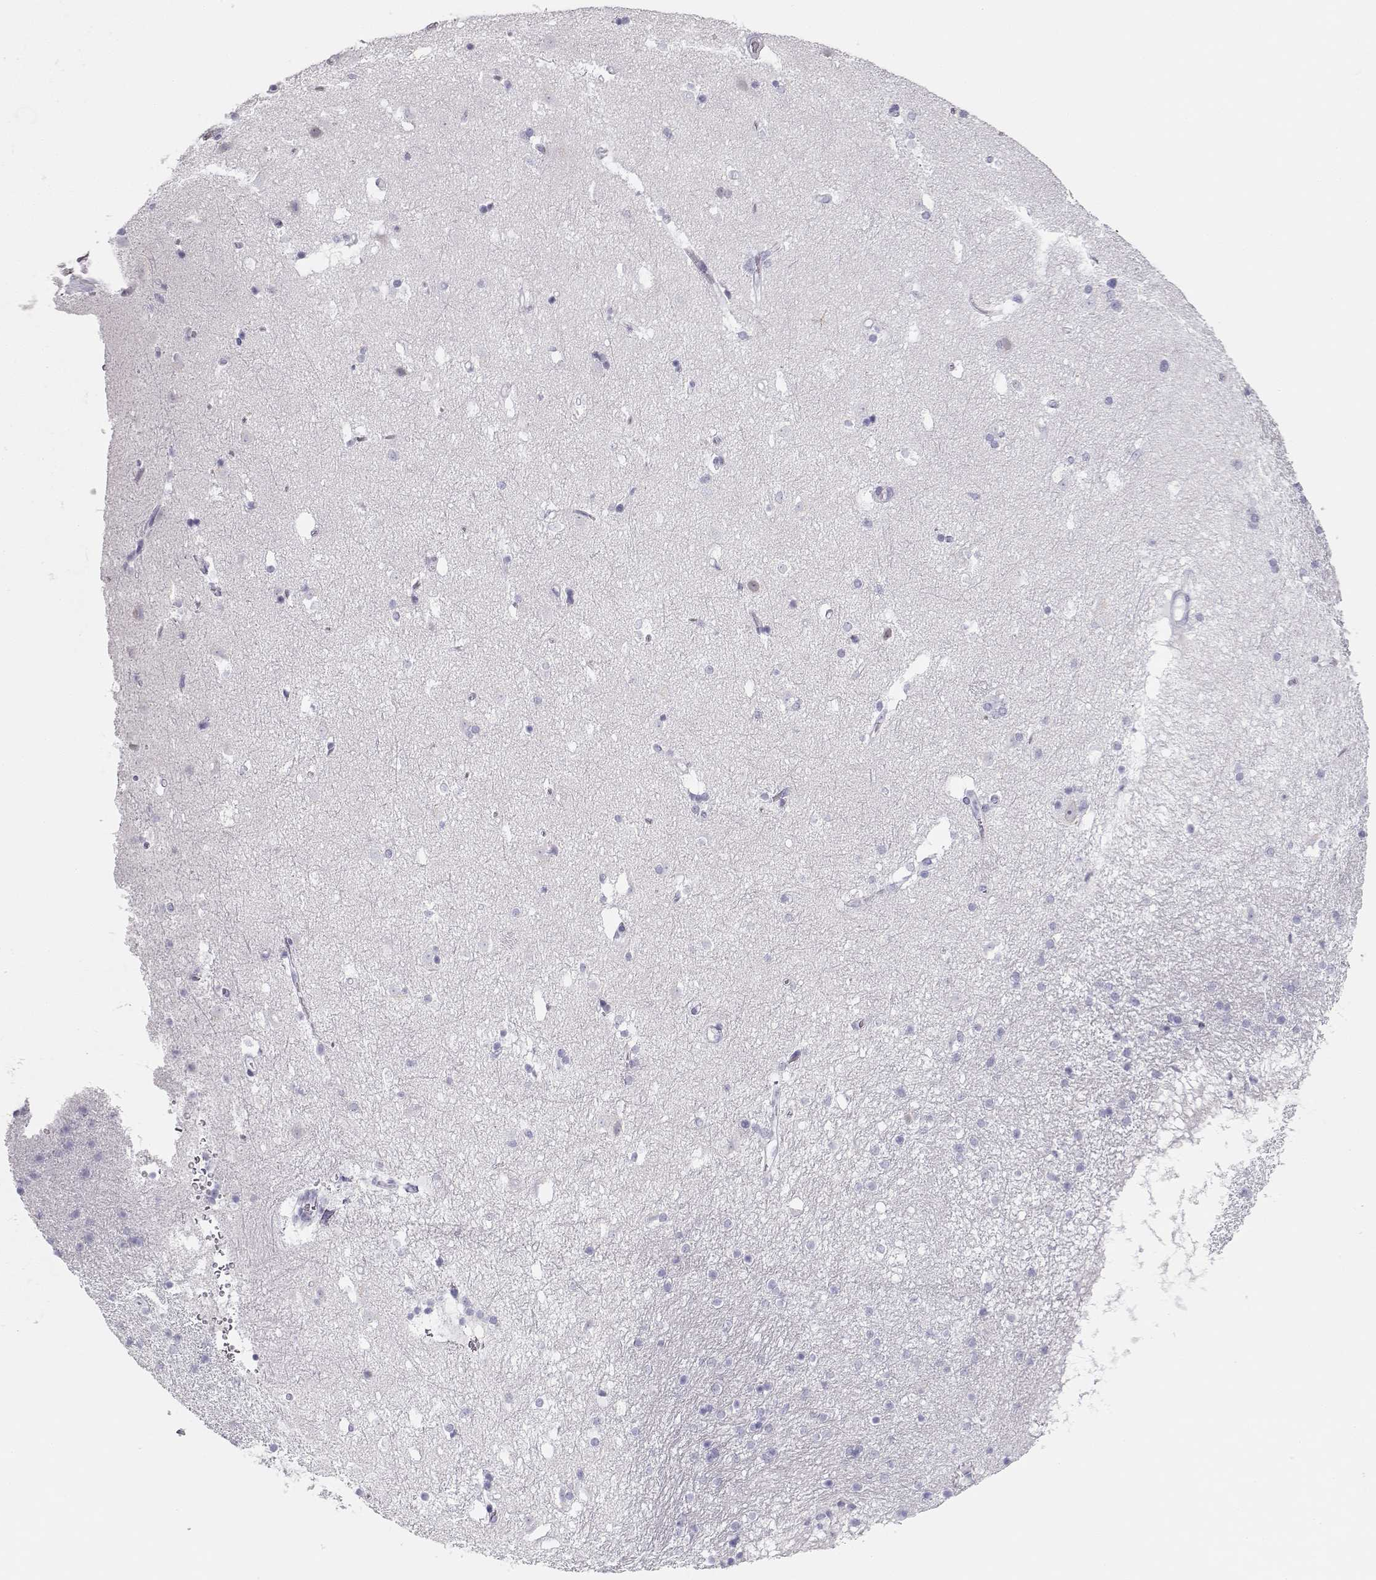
{"staining": {"intensity": "negative", "quantity": "none", "location": "none"}, "tissue": "caudate", "cell_type": "Glial cells", "image_type": "normal", "snomed": [{"axis": "morphology", "description": "Normal tissue, NOS"}, {"axis": "topography", "description": "Lateral ventricle wall"}], "caption": "Glial cells are negative for brown protein staining in benign caudate. (DAB (3,3'-diaminobenzidine) IHC, high magnification).", "gene": "TKTL1", "patient": {"sex": "male", "age": 51}}